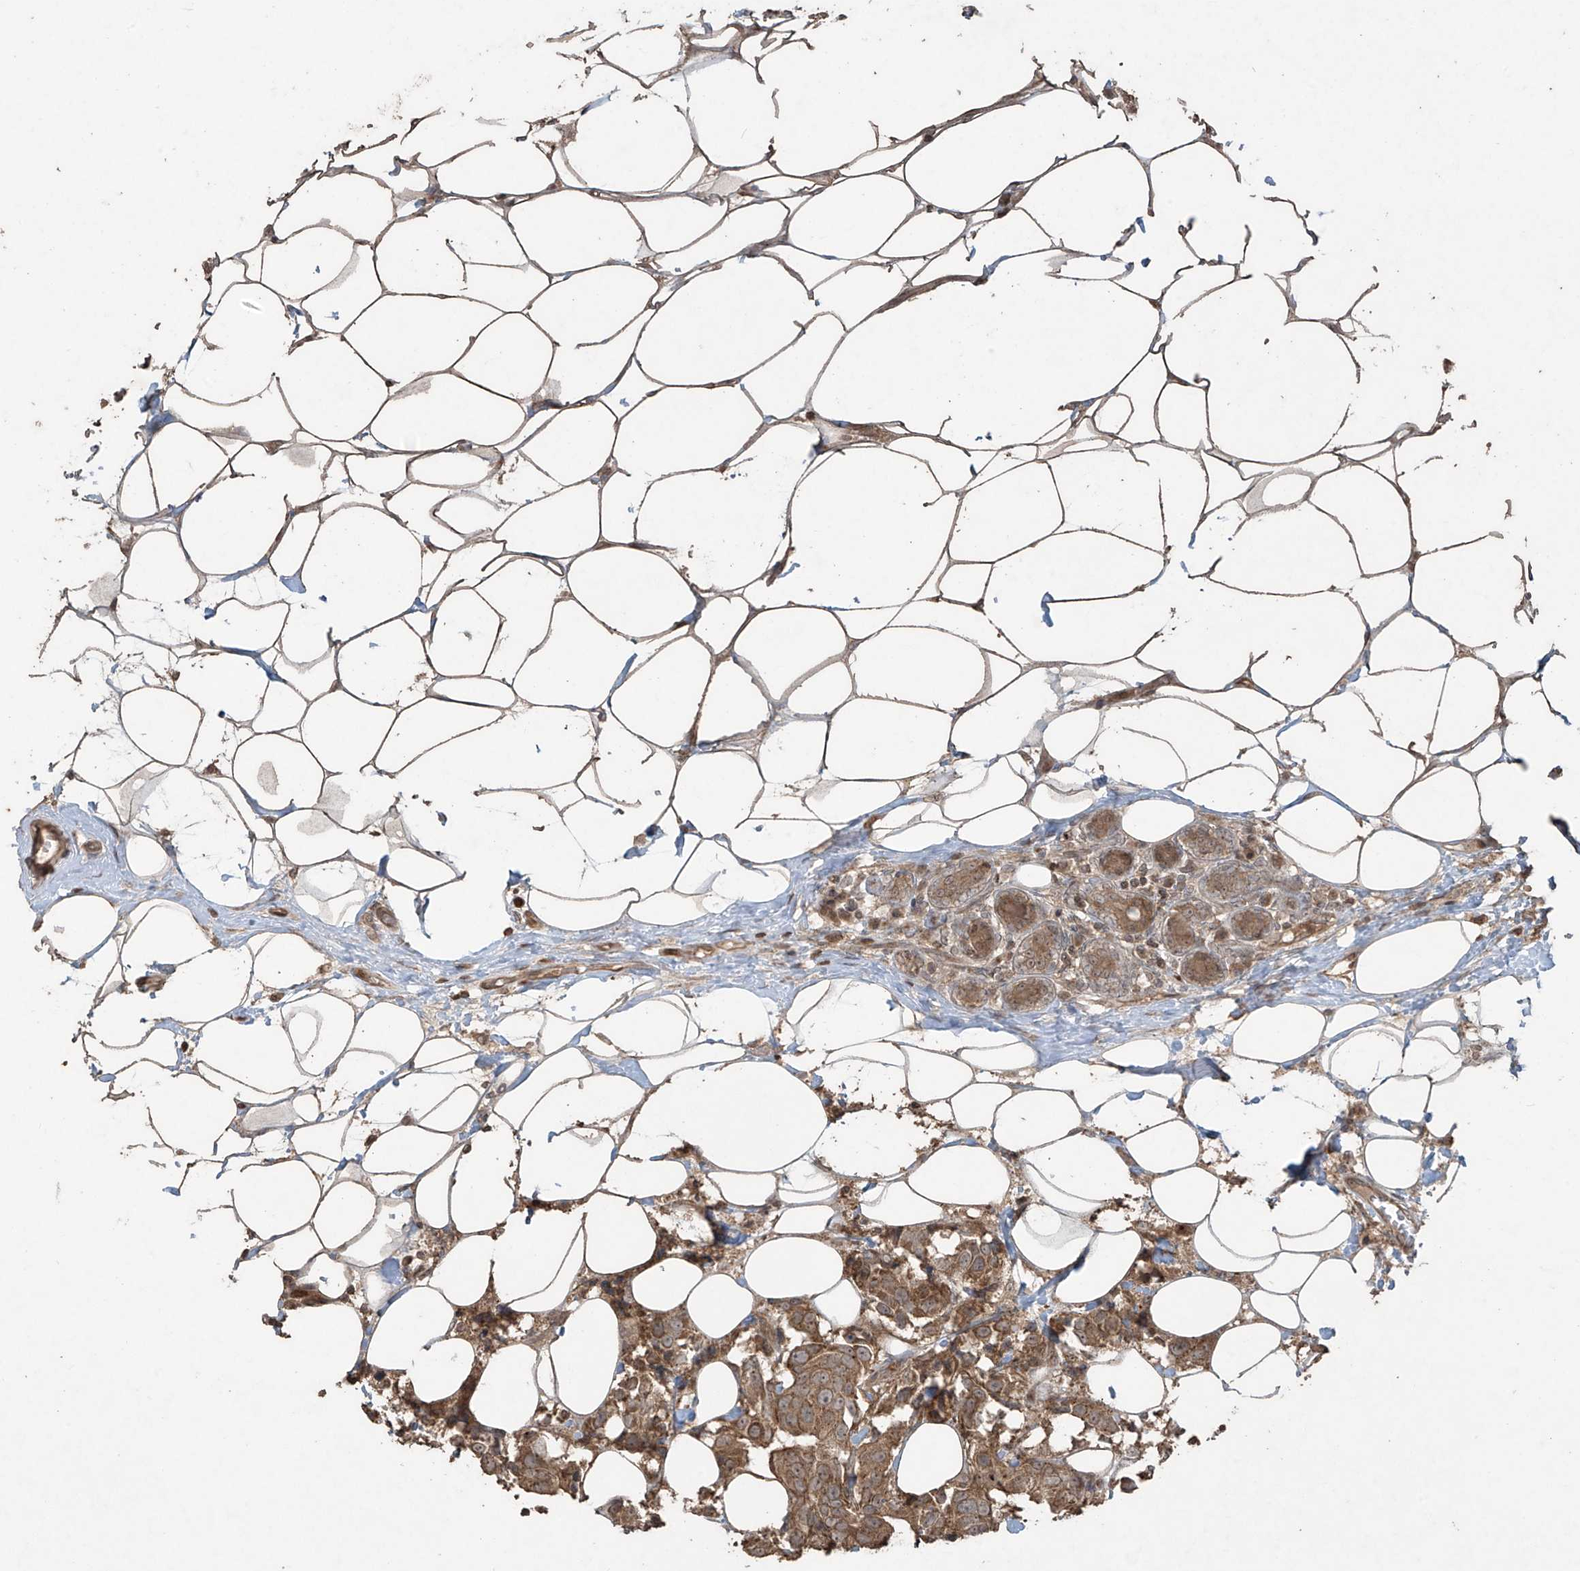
{"staining": {"intensity": "moderate", "quantity": ">75%", "location": "cytoplasmic/membranous"}, "tissue": "breast cancer", "cell_type": "Tumor cells", "image_type": "cancer", "snomed": [{"axis": "morphology", "description": "Normal tissue, NOS"}, {"axis": "morphology", "description": "Duct carcinoma"}, {"axis": "topography", "description": "Breast"}], "caption": "Immunohistochemical staining of invasive ductal carcinoma (breast) displays medium levels of moderate cytoplasmic/membranous expression in approximately >75% of tumor cells. Immunohistochemistry stains the protein in brown and the nuclei are stained blue.", "gene": "PGPEP1", "patient": {"sex": "female", "age": 39}}